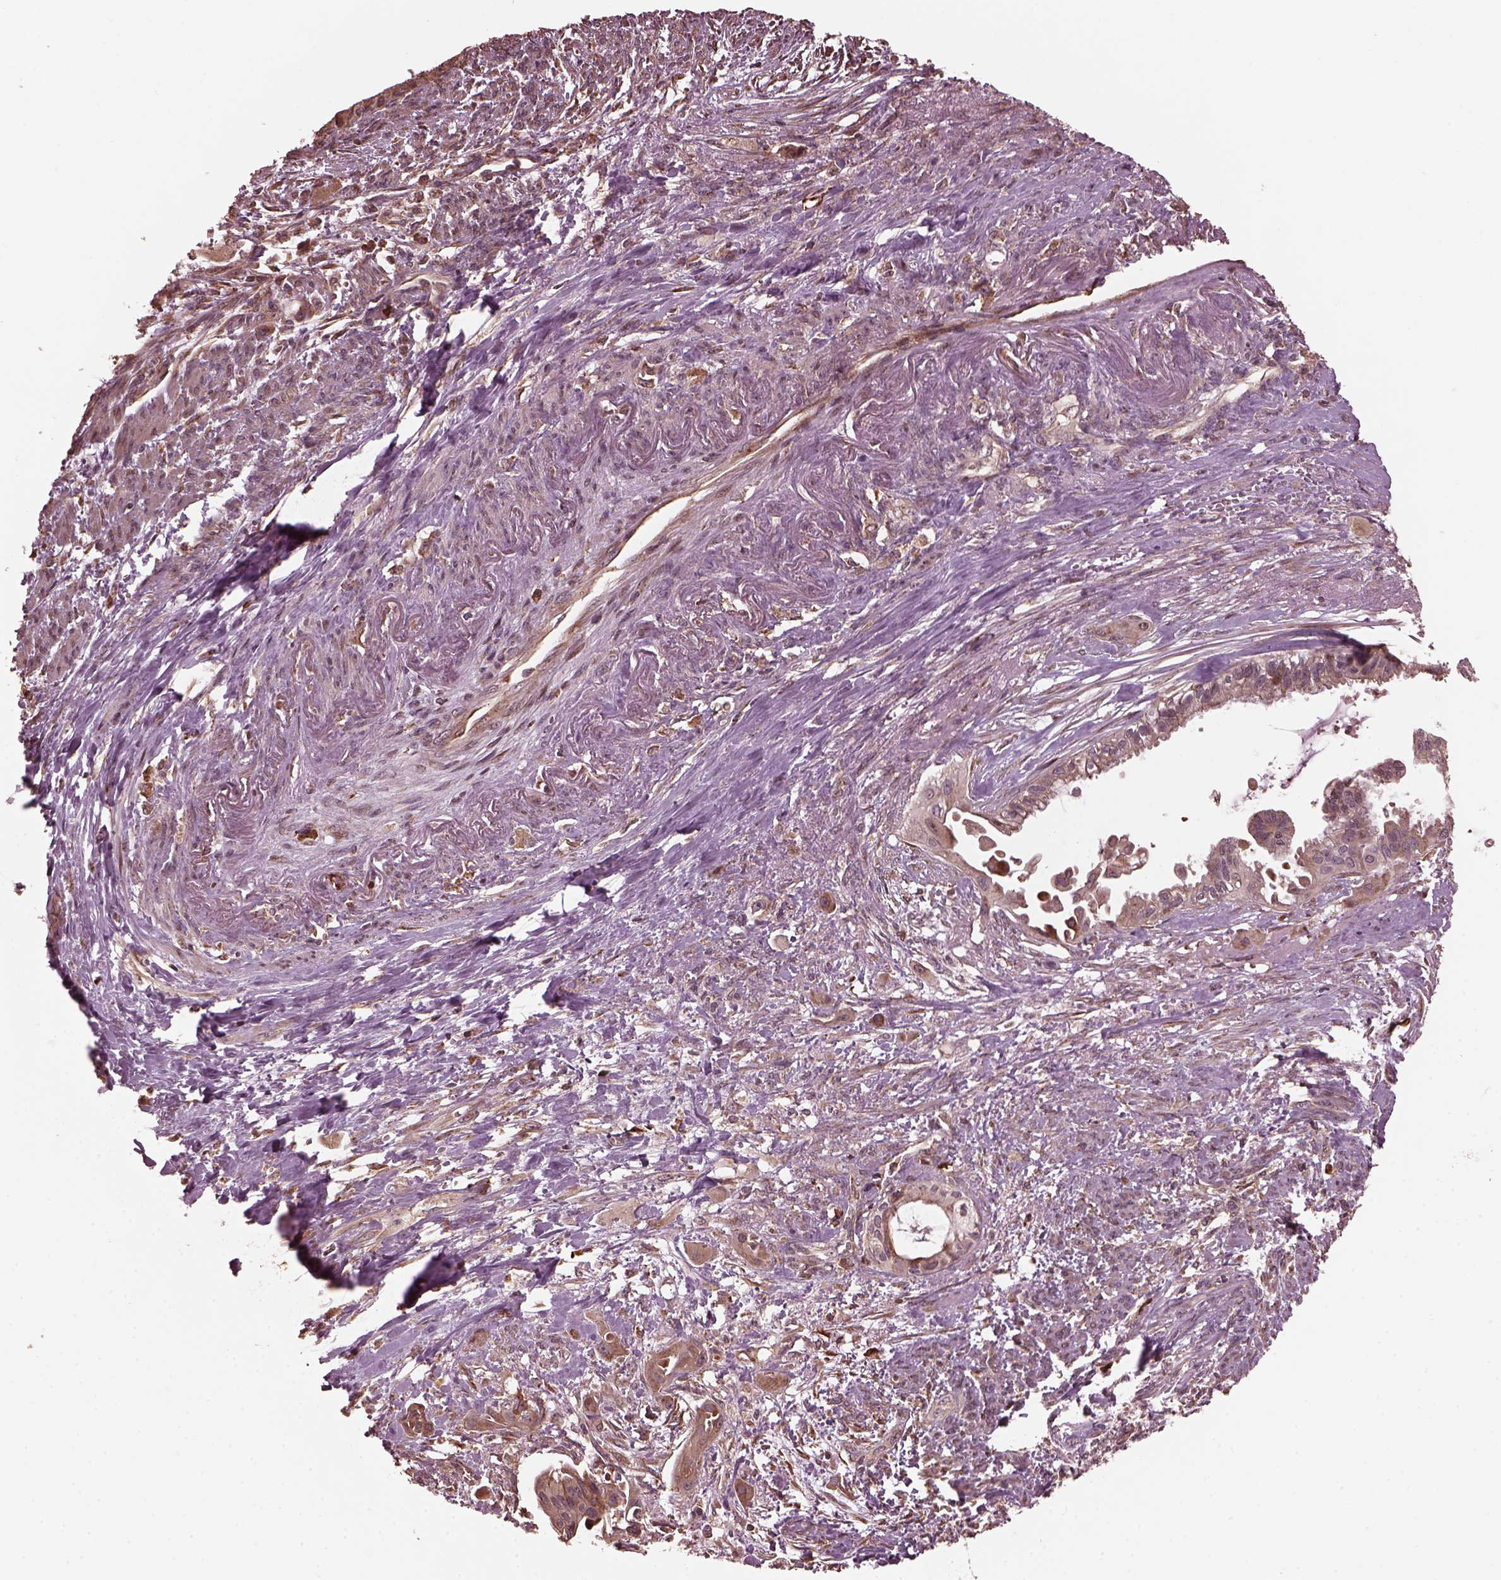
{"staining": {"intensity": "weak", "quantity": ">75%", "location": "cytoplasmic/membranous"}, "tissue": "endometrial cancer", "cell_type": "Tumor cells", "image_type": "cancer", "snomed": [{"axis": "morphology", "description": "Adenocarcinoma, NOS"}, {"axis": "topography", "description": "Endometrium"}], "caption": "Brown immunohistochemical staining in human endometrial adenocarcinoma demonstrates weak cytoplasmic/membranous expression in approximately >75% of tumor cells. The staining was performed using DAB (3,3'-diaminobenzidine) to visualize the protein expression in brown, while the nuclei were stained in blue with hematoxylin (Magnification: 20x).", "gene": "ZNF292", "patient": {"sex": "female", "age": 86}}